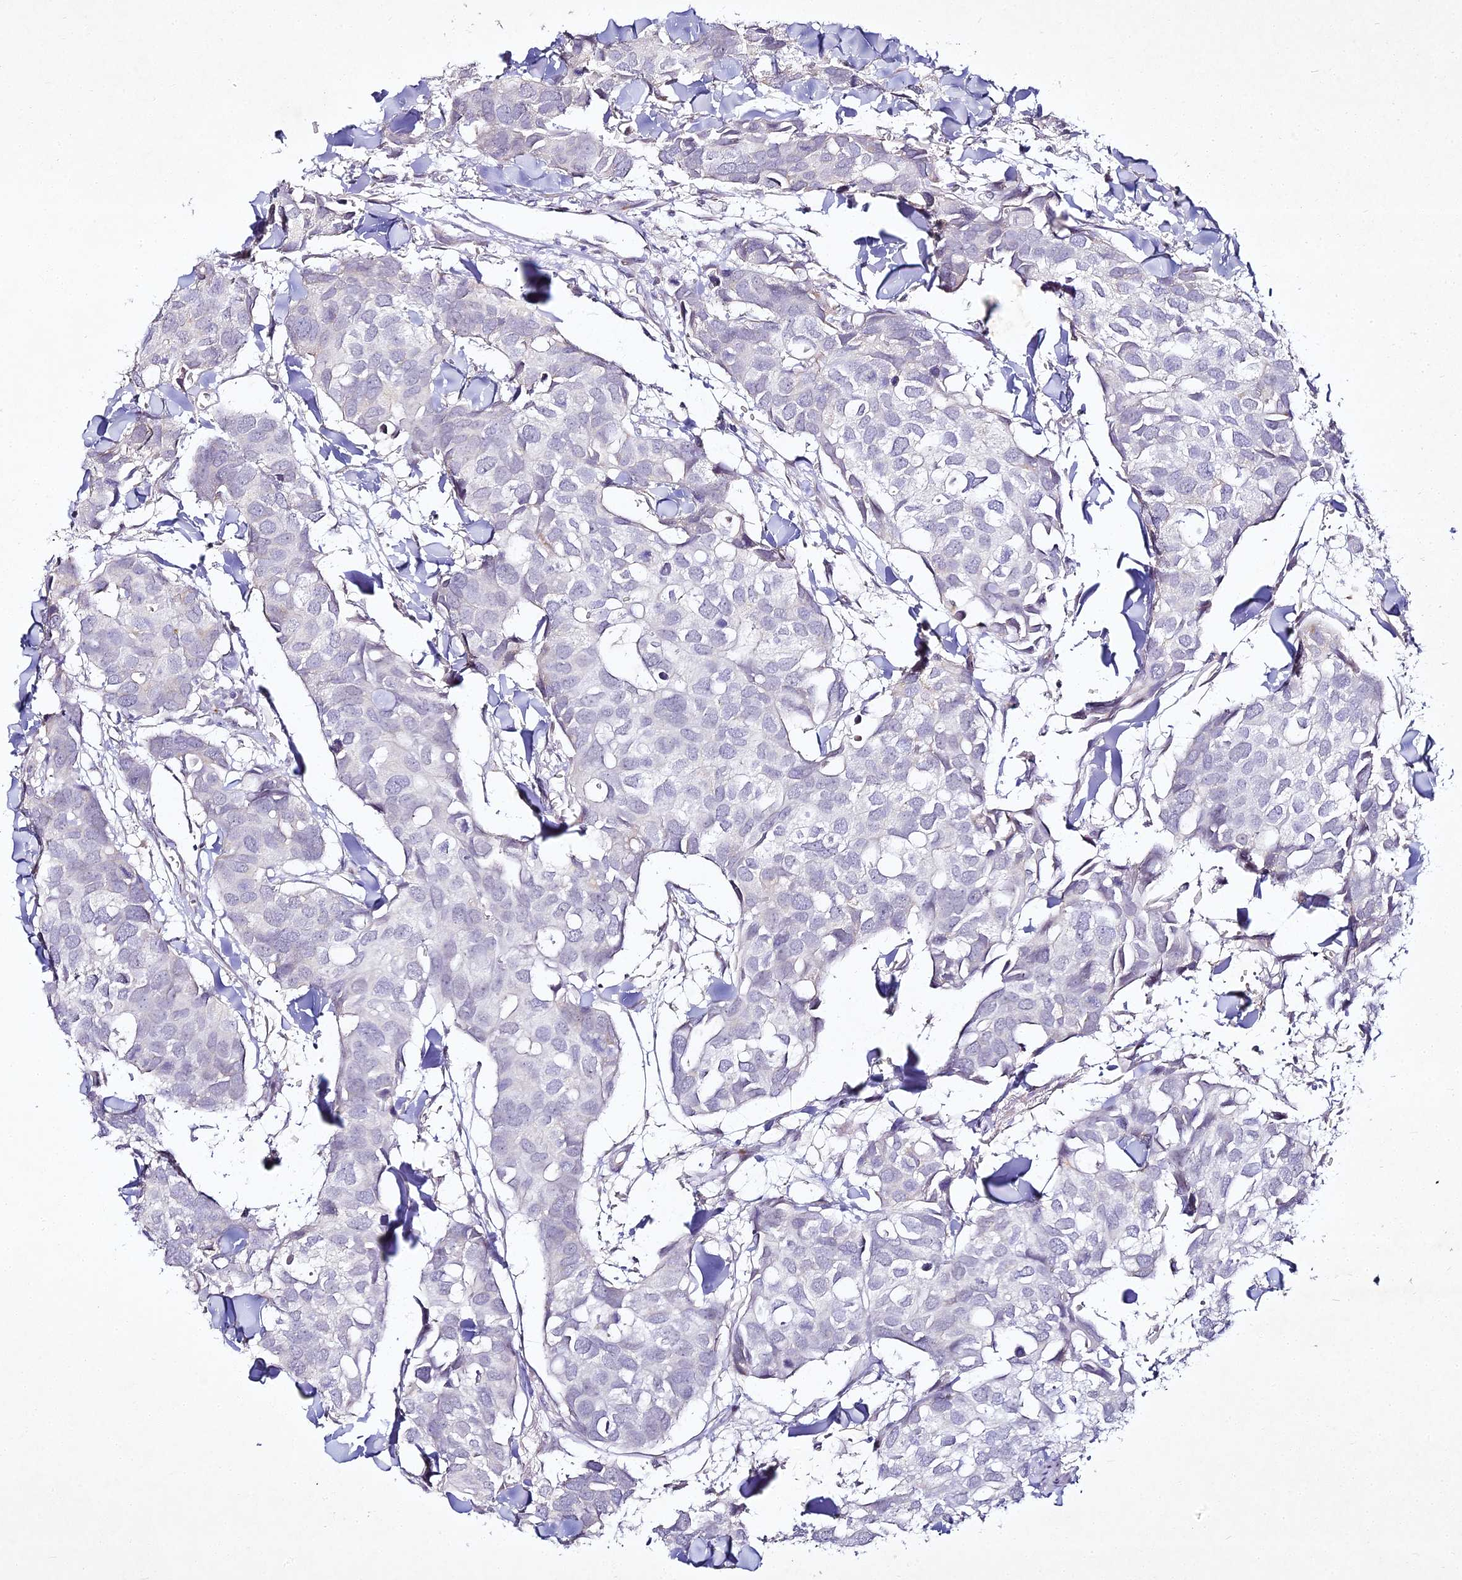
{"staining": {"intensity": "negative", "quantity": "none", "location": "none"}, "tissue": "breast cancer", "cell_type": "Tumor cells", "image_type": "cancer", "snomed": [{"axis": "morphology", "description": "Duct carcinoma"}, {"axis": "topography", "description": "Breast"}], "caption": "The image exhibits no significant staining in tumor cells of breast cancer.", "gene": "ALPG", "patient": {"sex": "female", "age": 83}}